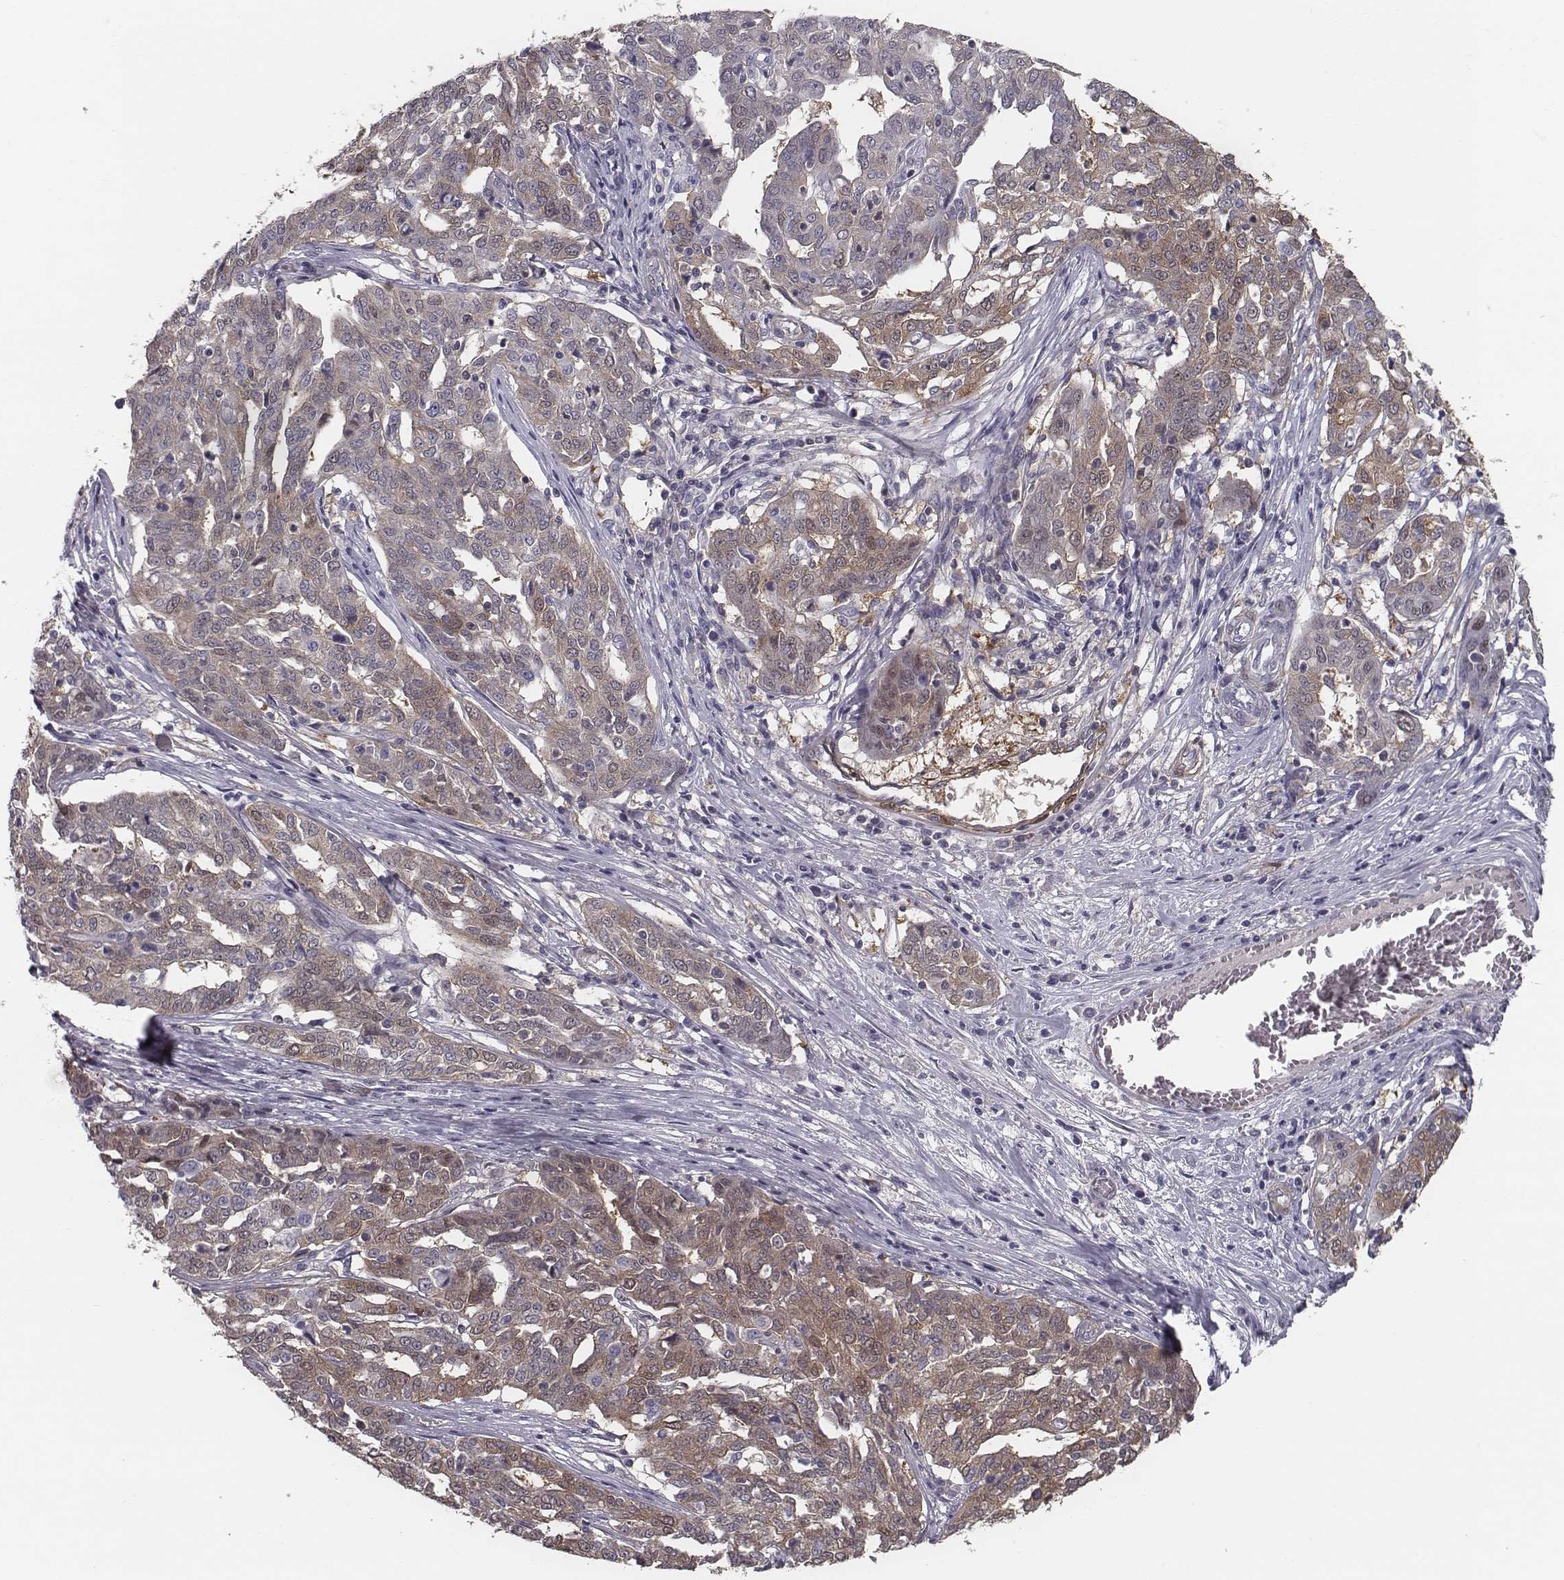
{"staining": {"intensity": "weak", "quantity": ">75%", "location": "cytoplasmic/membranous"}, "tissue": "ovarian cancer", "cell_type": "Tumor cells", "image_type": "cancer", "snomed": [{"axis": "morphology", "description": "Cystadenocarcinoma, serous, NOS"}, {"axis": "topography", "description": "Ovary"}], "caption": "A low amount of weak cytoplasmic/membranous expression is appreciated in about >75% of tumor cells in serous cystadenocarcinoma (ovarian) tissue.", "gene": "ISYNA1", "patient": {"sex": "female", "age": 67}}